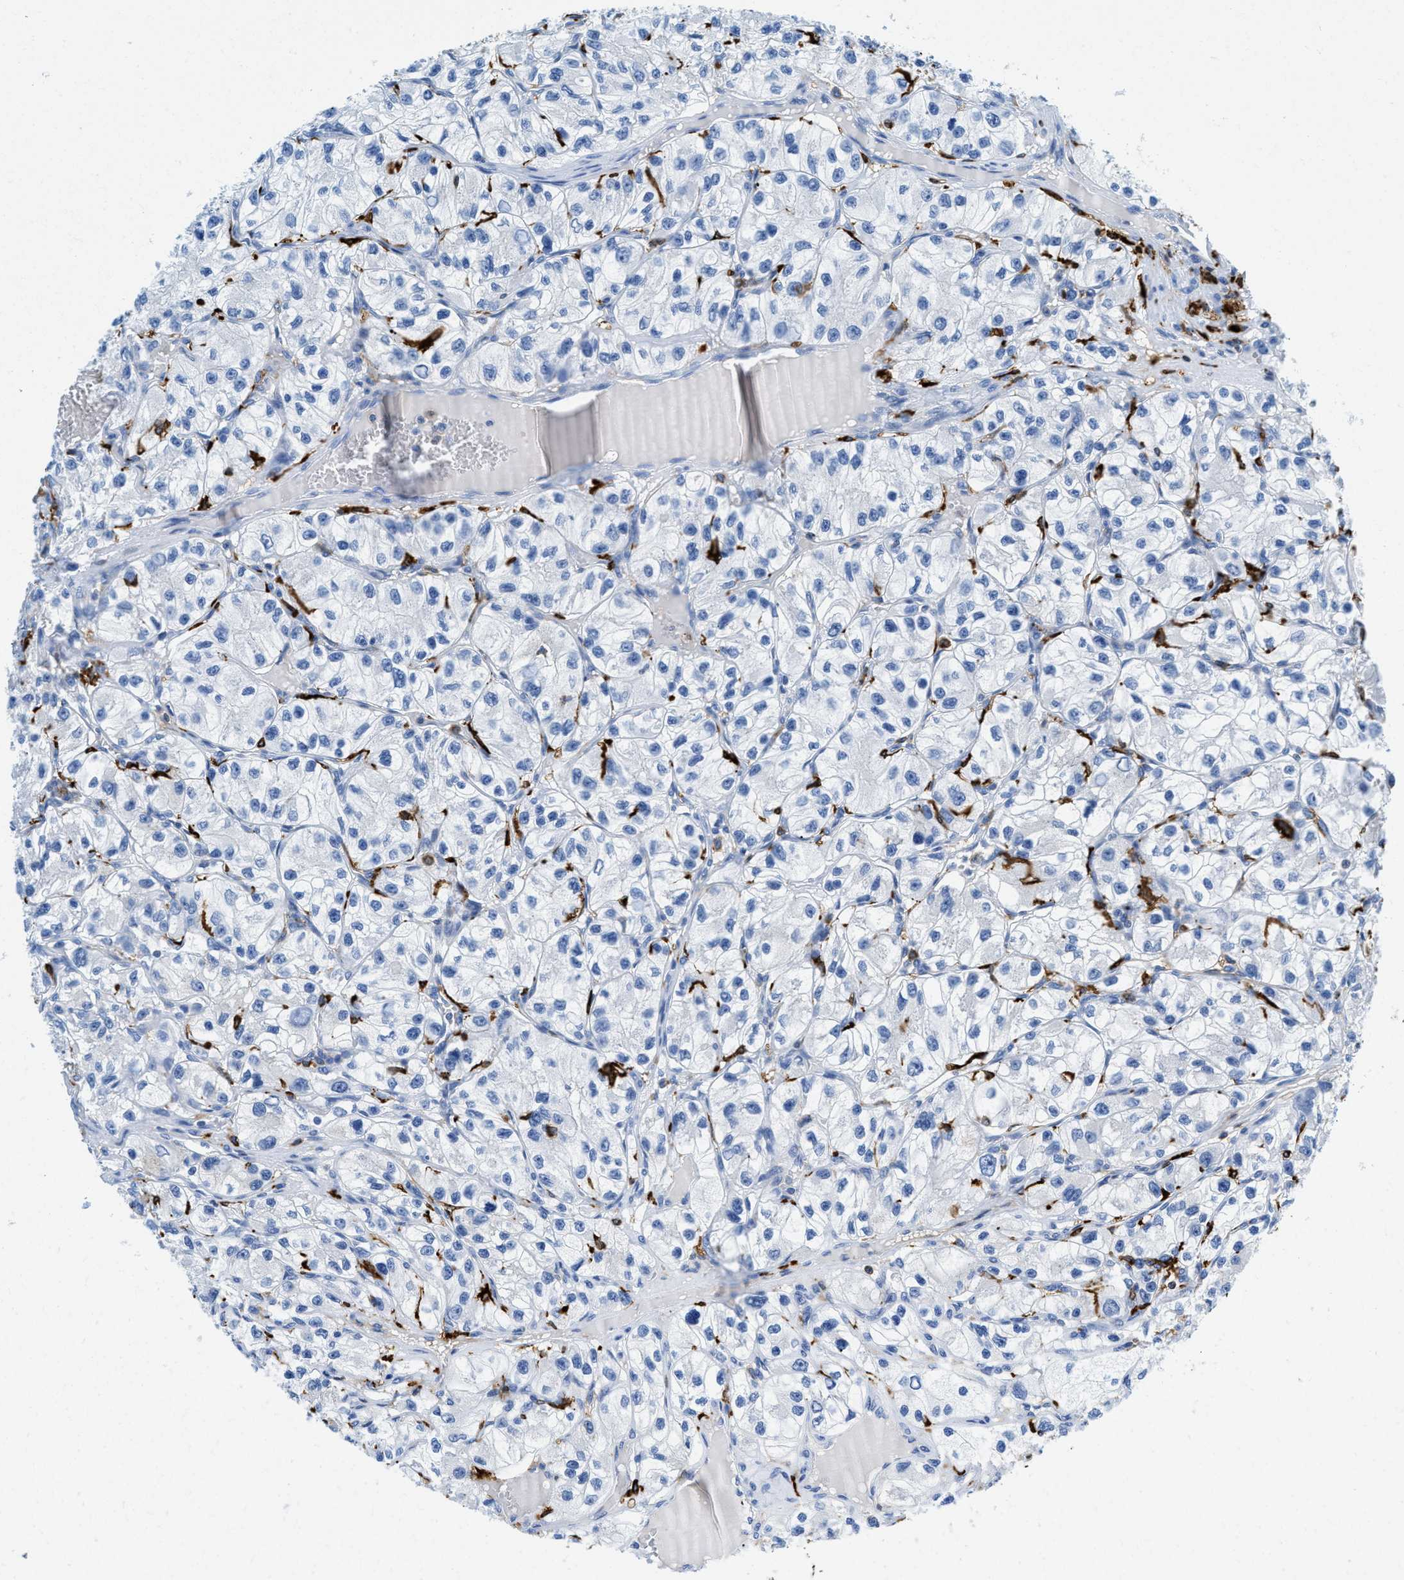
{"staining": {"intensity": "negative", "quantity": "none", "location": "none"}, "tissue": "renal cancer", "cell_type": "Tumor cells", "image_type": "cancer", "snomed": [{"axis": "morphology", "description": "Adenocarcinoma, NOS"}, {"axis": "topography", "description": "Kidney"}], "caption": "High power microscopy histopathology image of an immunohistochemistry (IHC) histopathology image of renal cancer (adenocarcinoma), revealing no significant positivity in tumor cells.", "gene": "CD226", "patient": {"sex": "female", "age": 57}}